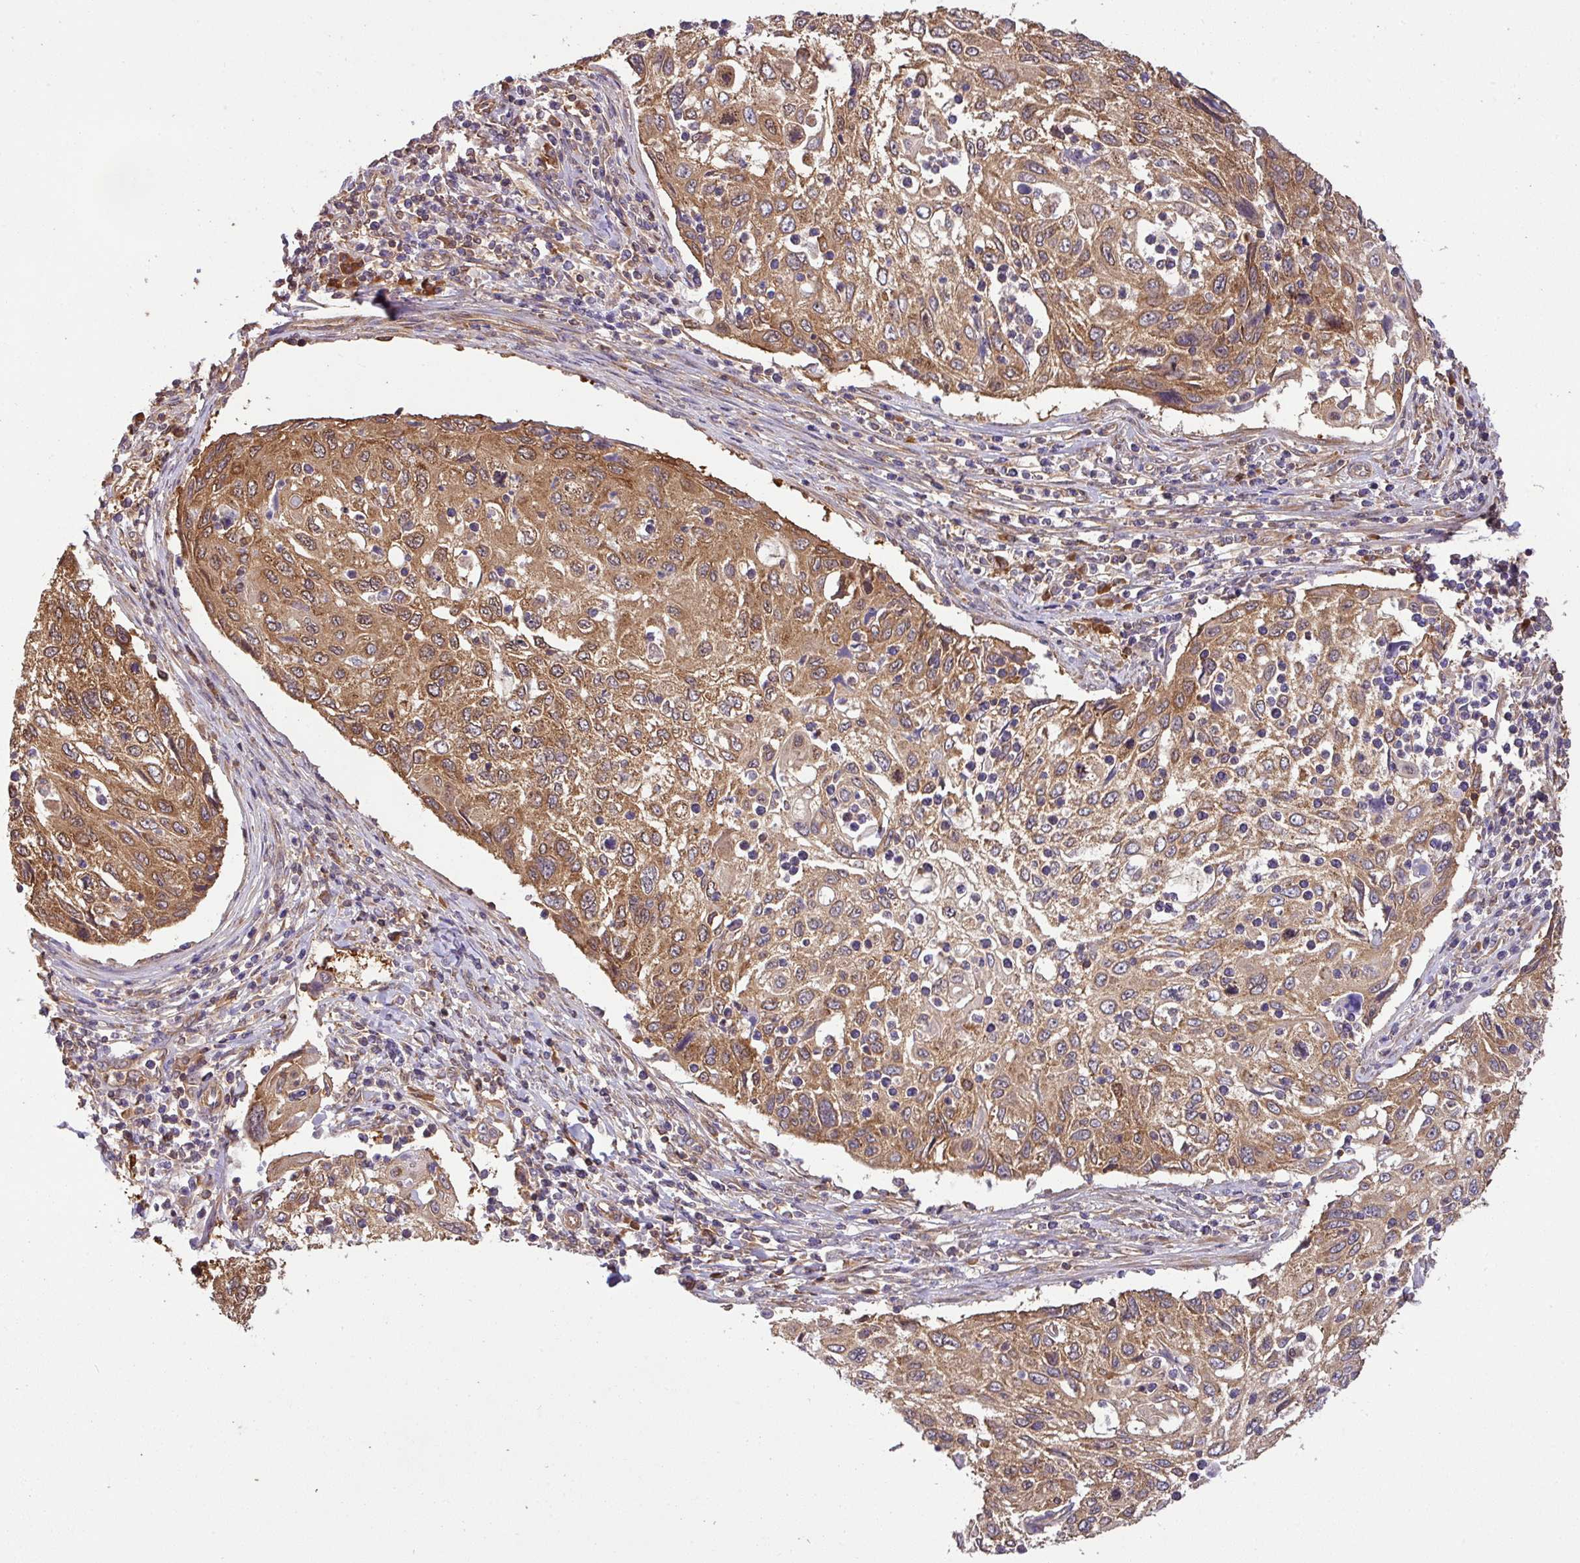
{"staining": {"intensity": "moderate", "quantity": ">75%", "location": "cytoplasmic/membranous"}, "tissue": "cervical cancer", "cell_type": "Tumor cells", "image_type": "cancer", "snomed": [{"axis": "morphology", "description": "Squamous cell carcinoma, NOS"}, {"axis": "topography", "description": "Cervix"}], "caption": "This histopathology image exhibits immunohistochemistry (IHC) staining of human squamous cell carcinoma (cervical), with medium moderate cytoplasmic/membranous positivity in approximately >75% of tumor cells.", "gene": "GSPT1", "patient": {"sex": "female", "age": 70}}